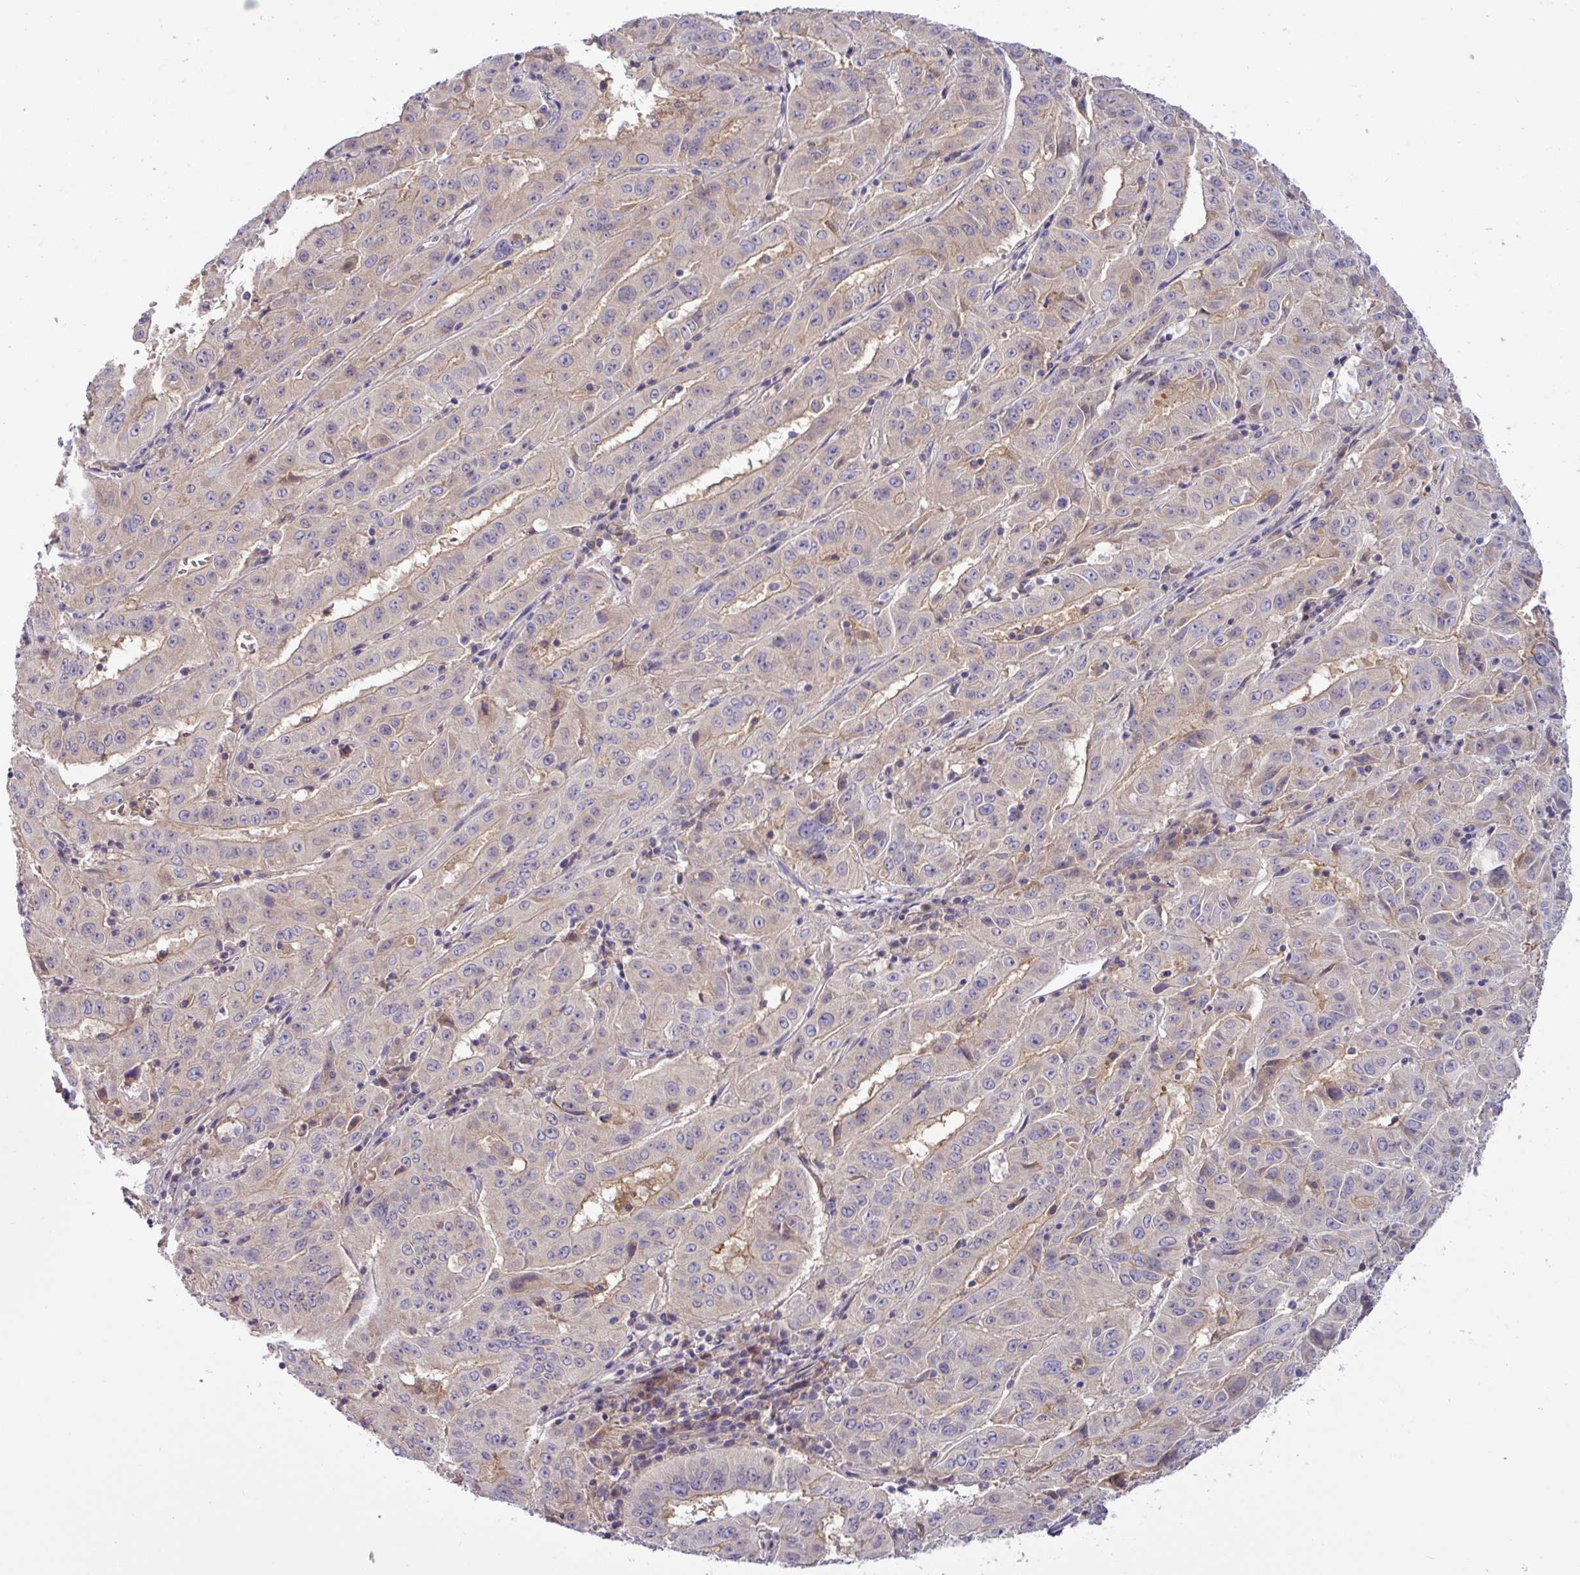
{"staining": {"intensity": "weak", "quantity": "<25%", "location": "cytoplasmic/membranous"}, "tissue": "pancreatic cancer", "cell_type": "Tumor cells", "image_type": "cancer", "snomed": [{"axis": "morphology", "description": "Adenocarcinoma, NOS"}, {"axis": "topography", "description": "Pancreas"}], "caption": "Immunohistochemistry (IHC) of adenocarcinoma (pancreatic) demonstrates no staining in tumor cells.", "gene": "TMEM62", "patient": {"sex": "male", "age": 63}}